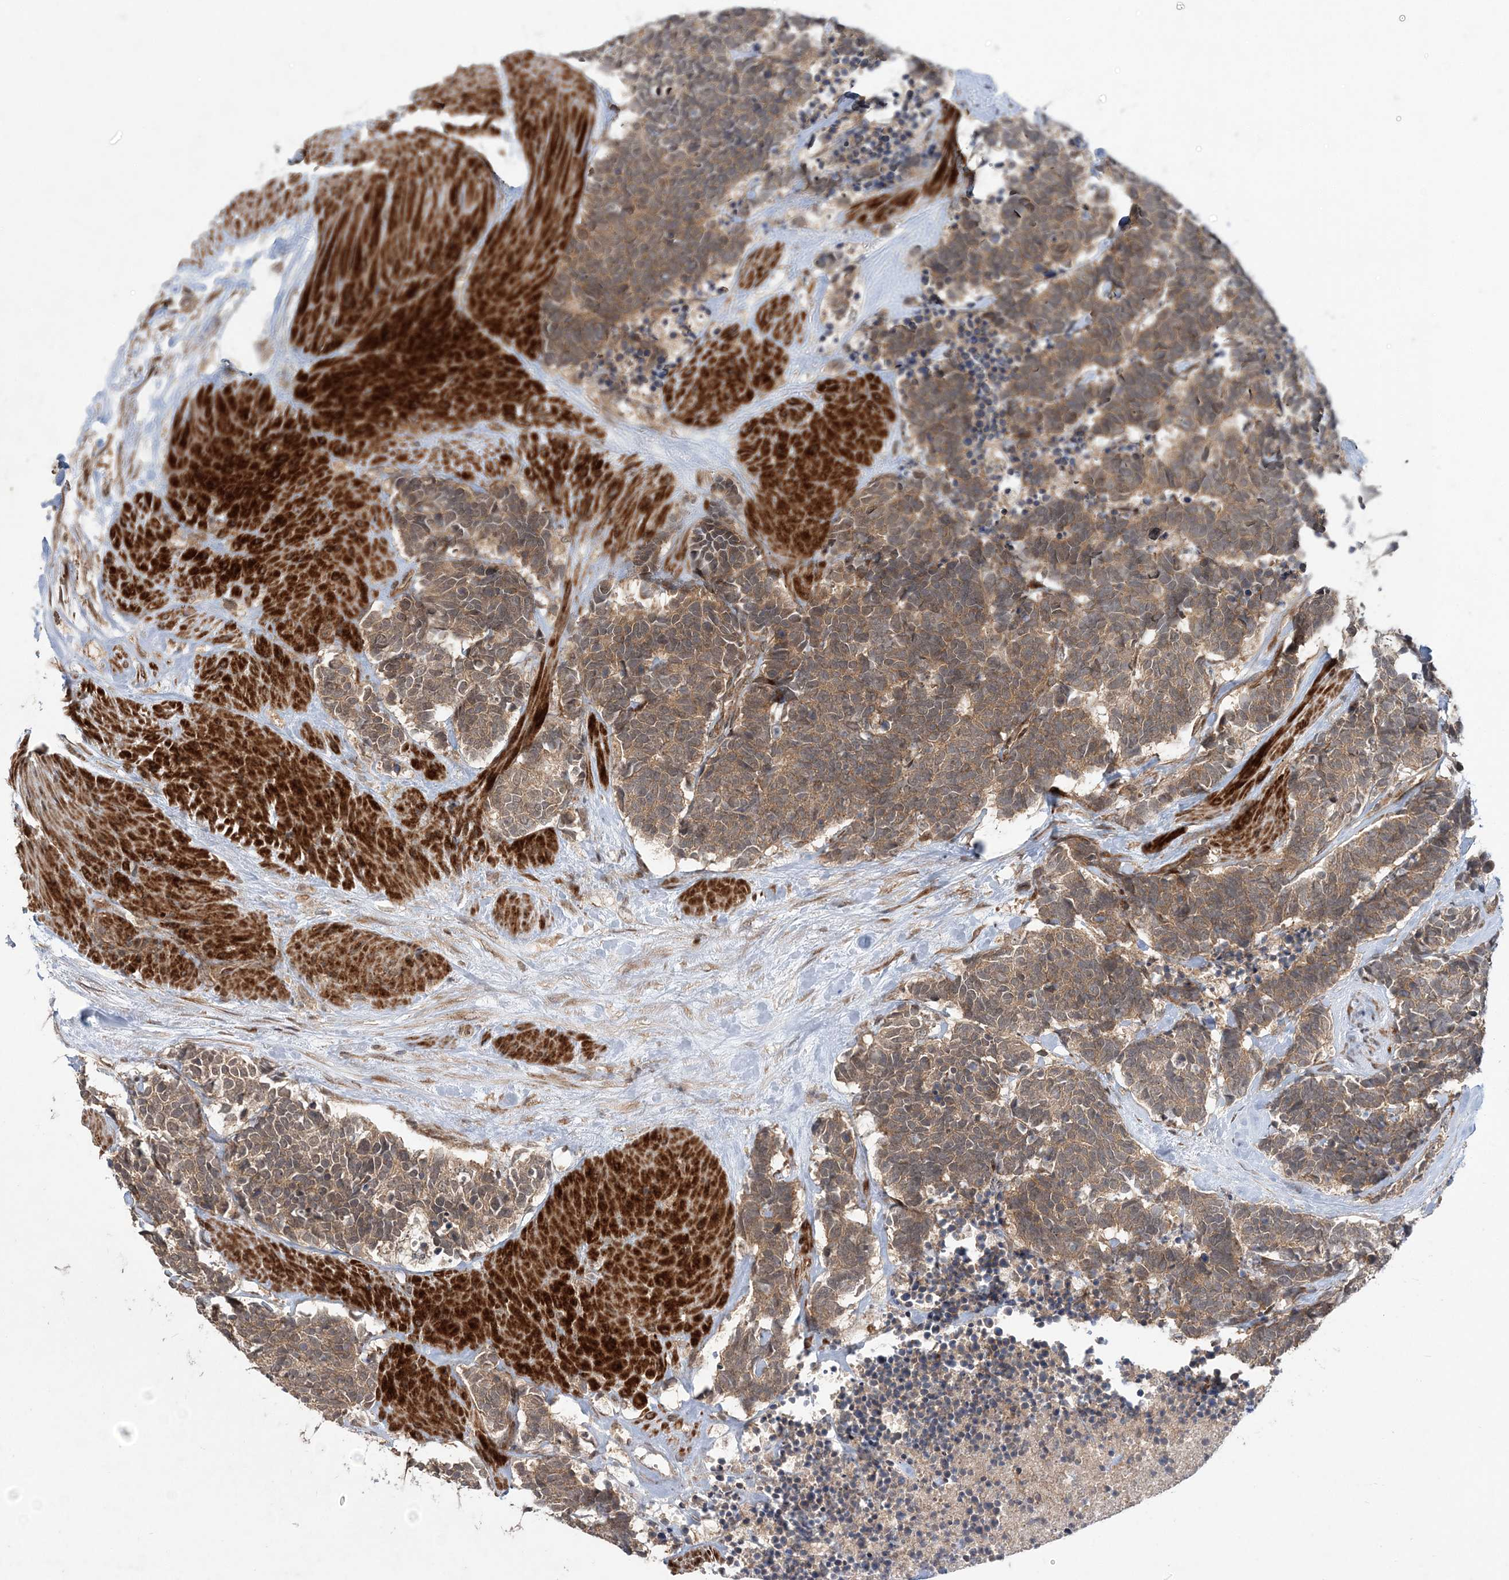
{"staining": {"intensity": "moderate", "quantity": ">75%", "location": "cytoplasmic/membranous"}, "tissue": "carcinoid", "cell_type": "Tumor cells", "image_type": "cancer", "snomed": [{"axis": "morphology", "description": "Carcinoma, NOS"}, {"axis": "morphology", "description": "Carcinoid, malignant, NOS"}, {"axis": "topography", "description": "Urinary bladder"}], "caption": "Malignant carcinoid was stained to show a protein in brown. There is medium levels of moderate cytoplasmic/membranous expression in about >75% of tumor cells.", "gene": "UBTD2", "patient": {"sex": "male", "age": 57}}